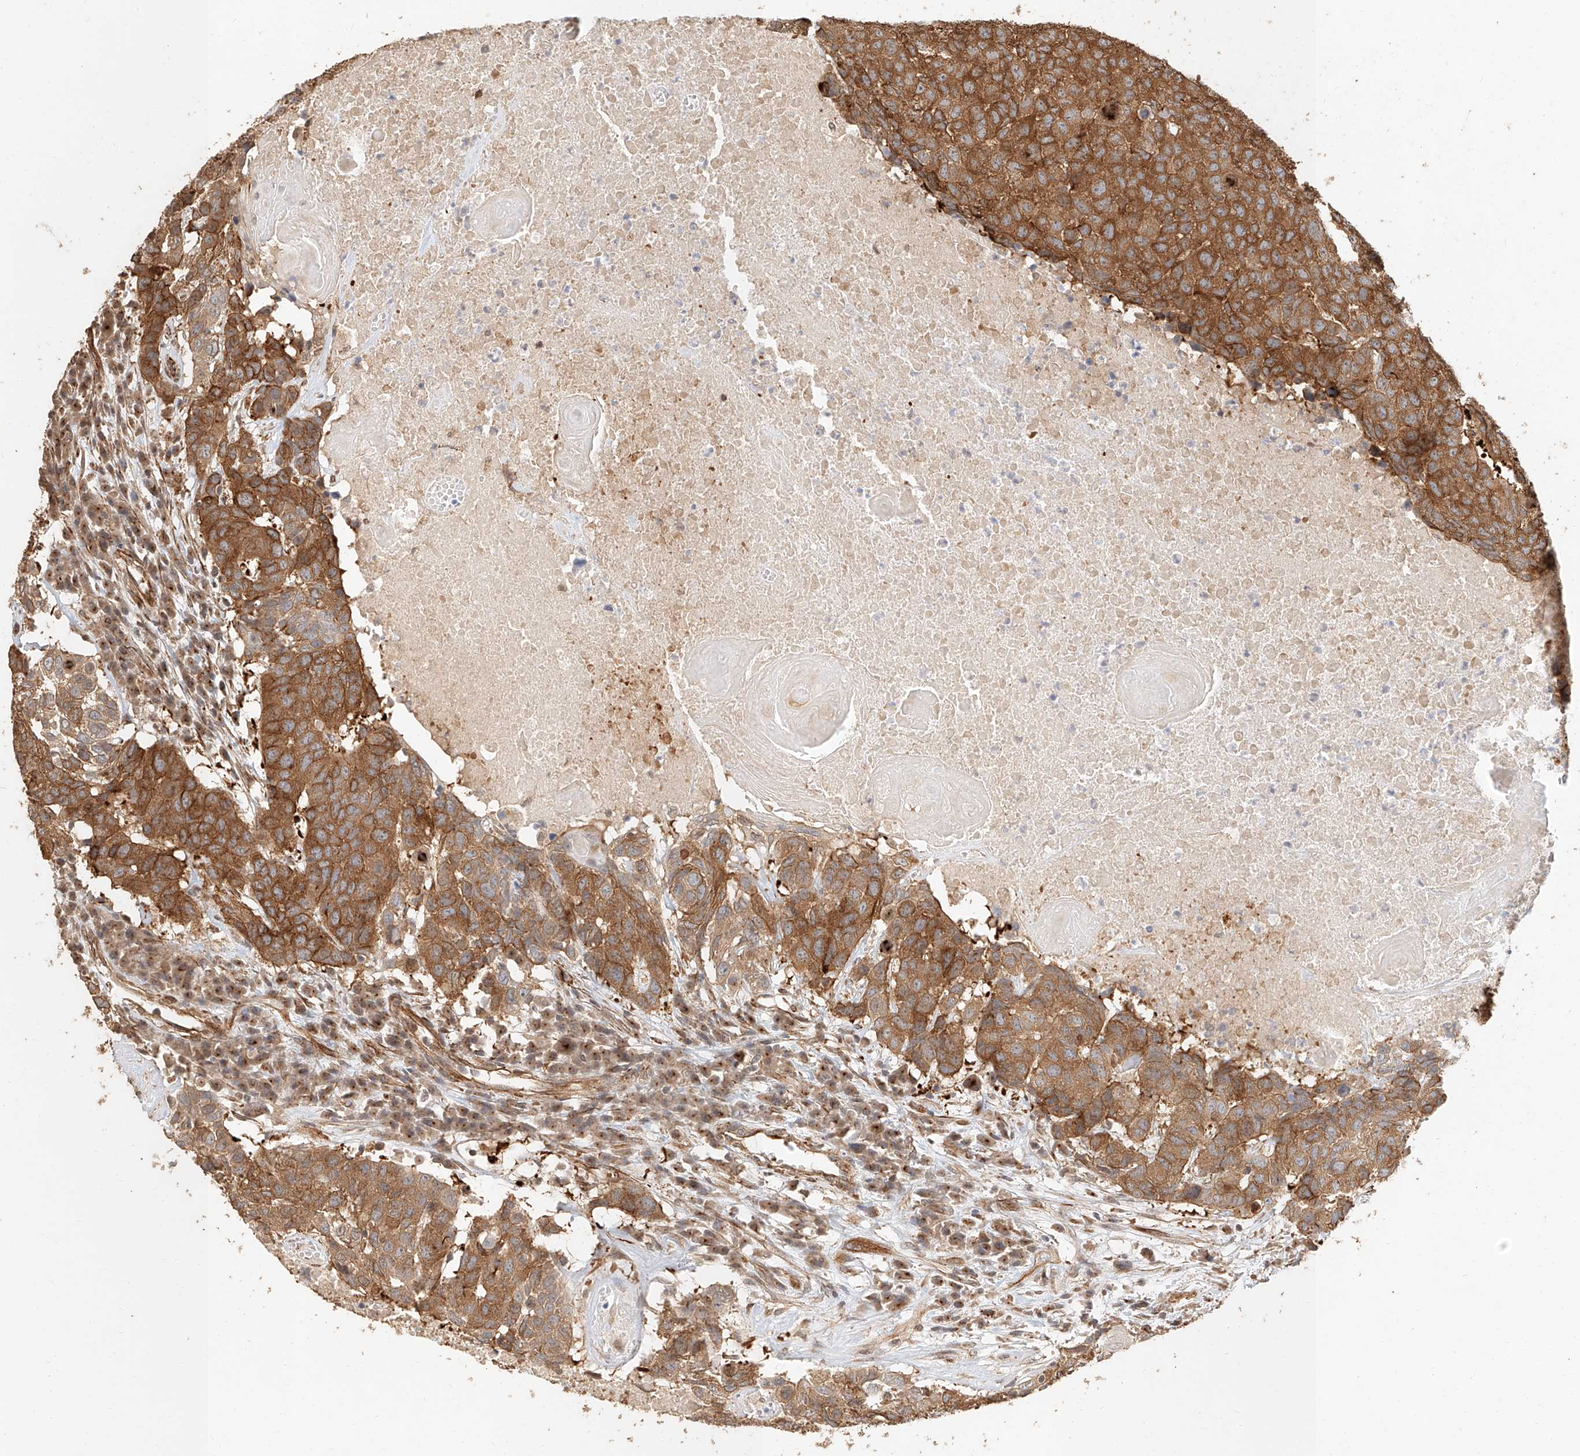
{"staining": {"intensity": "moderate", "quantity": ">75%", "location": "cytoplasmic/membranous"}, "tissue": "head and neck cancer", "cell_type": "Tumor cells", "image_type": "cancer", "snomed": [{"axis": "morphology", "description": "Squamous cell carcinoma, NOS"}, {"axis": "topography", "description": "Head-Neck"}], "caption": "Moderate cytoplasmic/membranous protein staining is identified in approximately >75% of tumor cells in head and neck cancer.", "gene": "NAP1L1", "patient": {"sex": "male", "age": 66}}